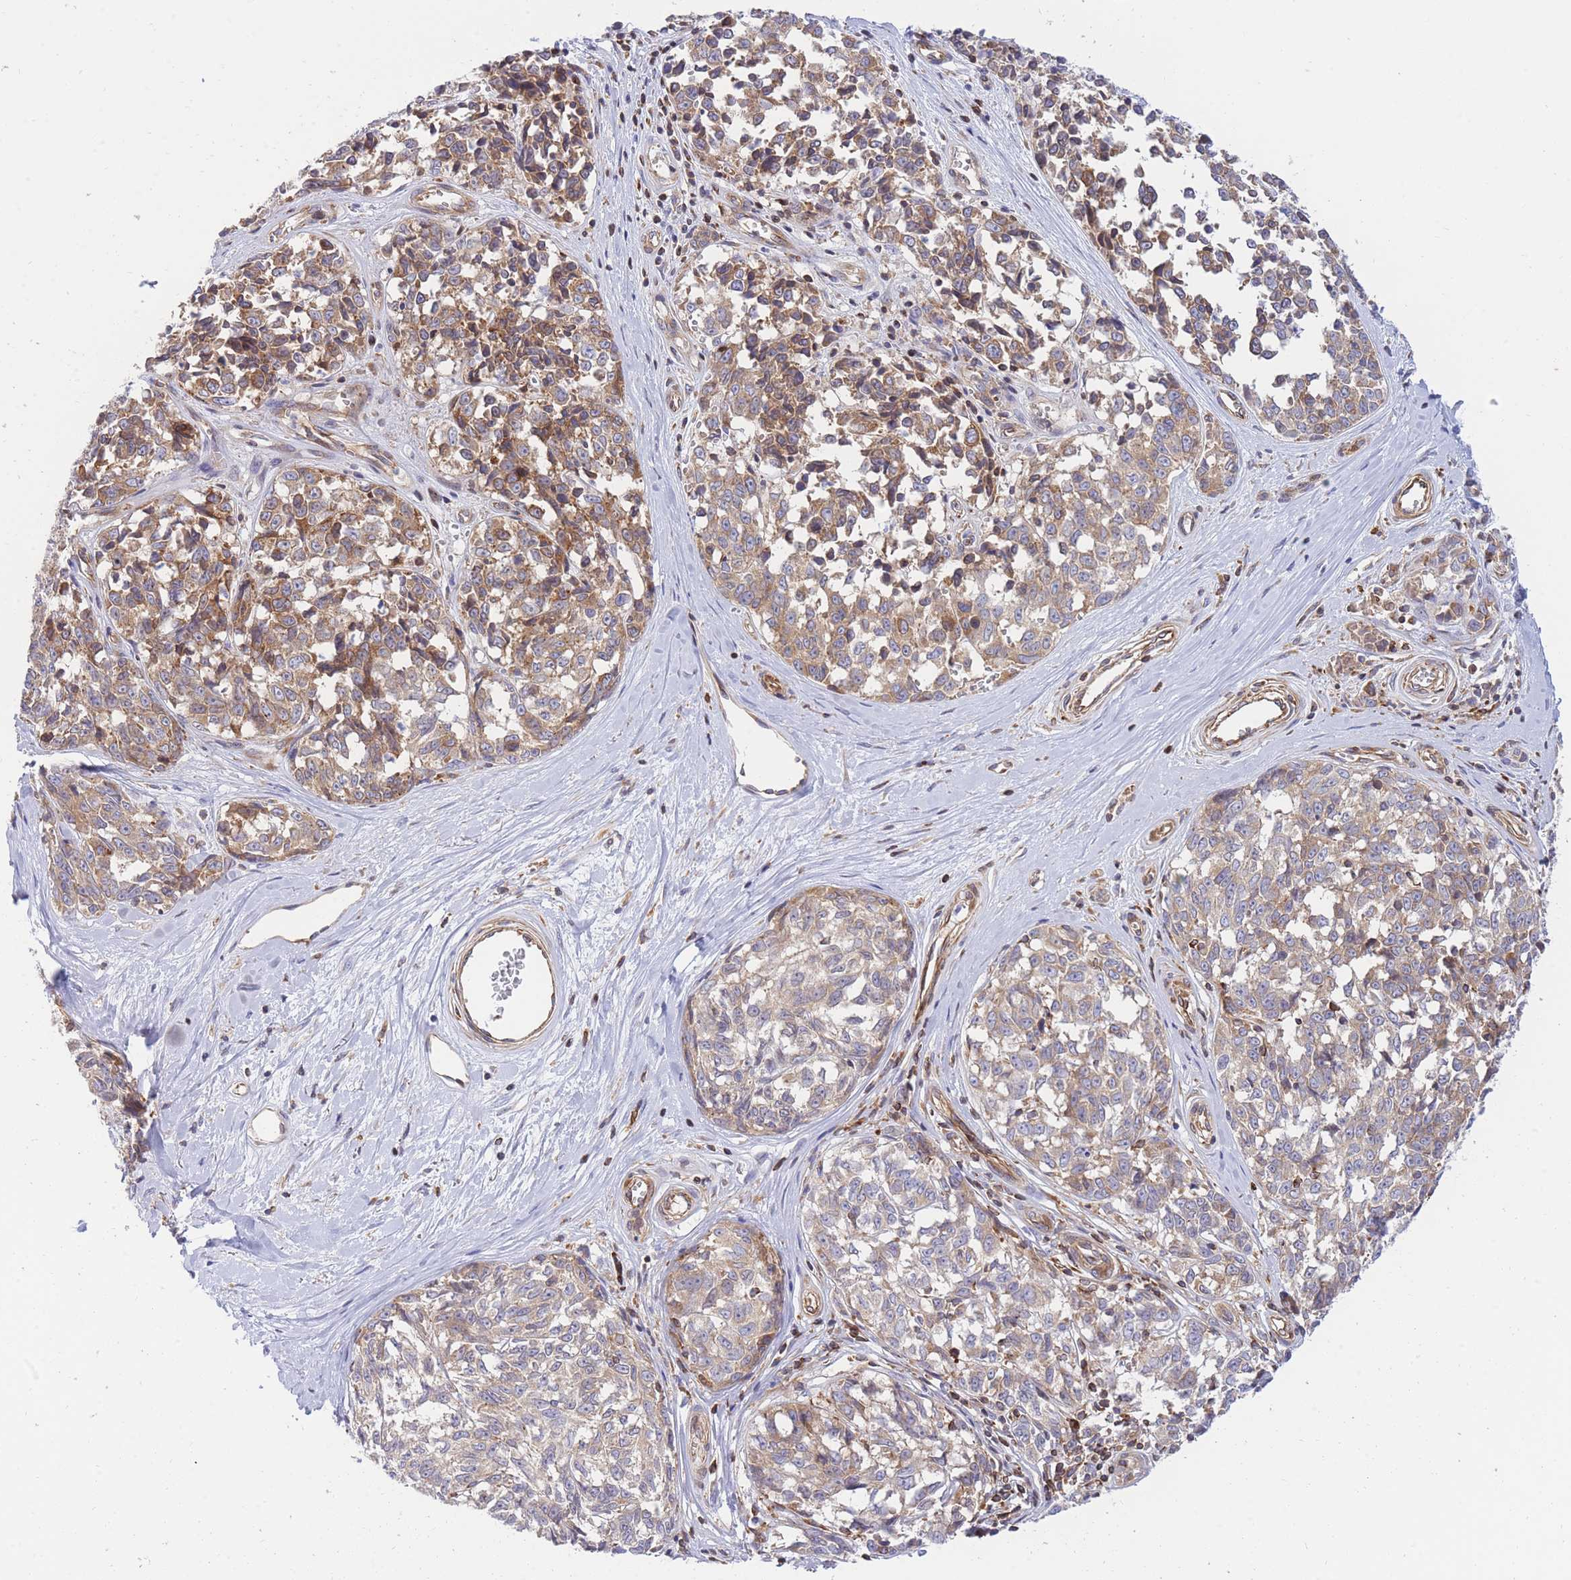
{"staining": {"intensity": "moderate", "quantity": "25%-75%", "location": "cytoplasmic/membranous"}, "tissue": "melanoma", "cell_type": "Tumor cells", "image_type": "cancer", "snomed": [{"axis": "morphology", "description": "Normal tissue, NOS"}, {"axis": "morphology", "description": "Malignant melanoma, NOS"}, {"axis": "topography", "description": "Skin"}], "caption": "Tumor cells exhibit moderate cytoplasmic/membranous expression in approximately 25%-75% of cells in malignant melanoma.", "gene": "REM1", "patient": {"sex": "female", "age": 64}}